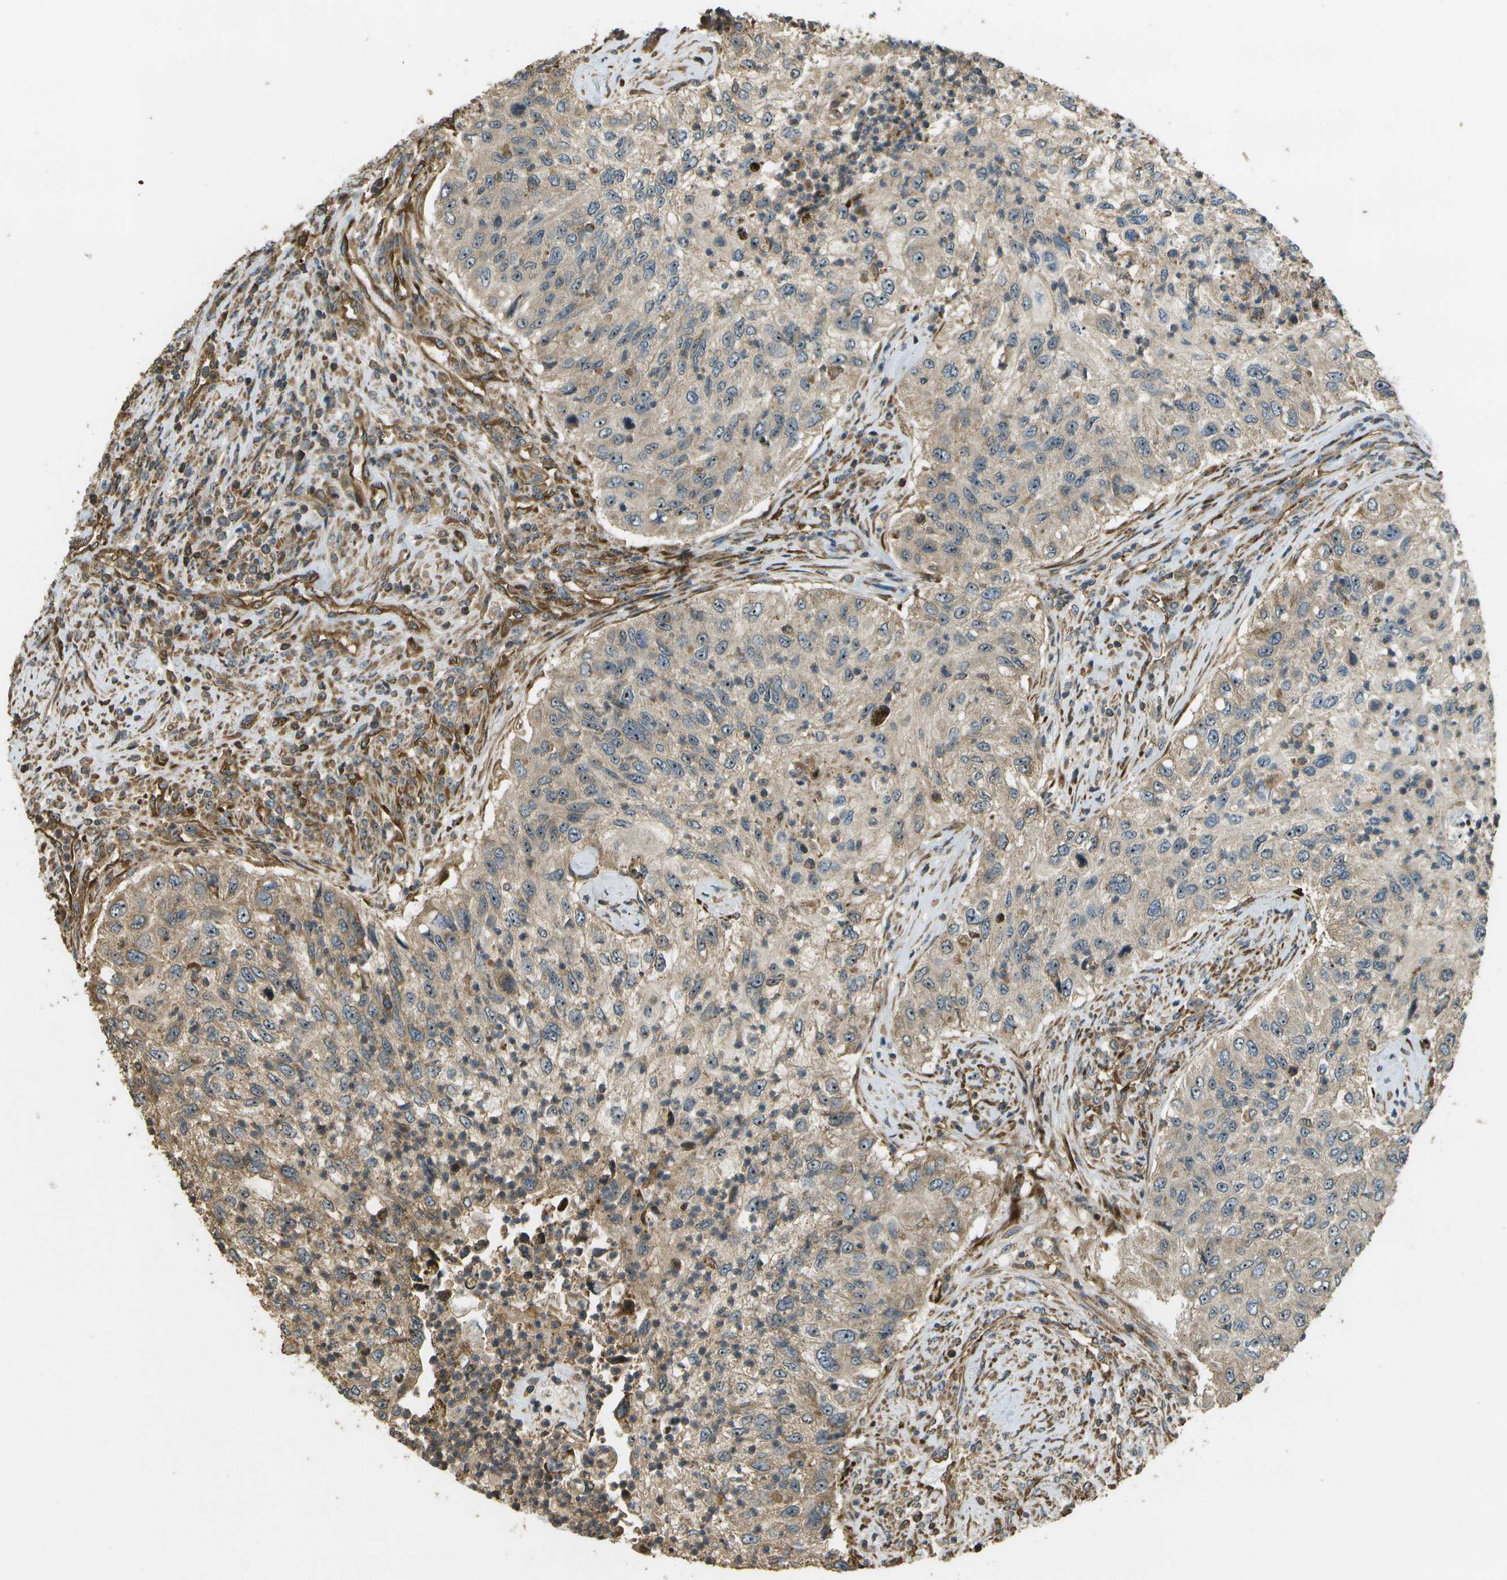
{"staining": {"intensity": "weak", "quantity": ">75%", "location": "cytoplasmic/membranous"}, "tissue": "urothelial cancer", "cell_type": "Tumor cells", "image_type": "cancer", "snomed": [{"axis": "morphology", "description": "Urothelial carcinoma, High grade"}, {"axis": "topography", "description": "Urinary bladder"}], "caption": "Protein staining by immunohistochemistry (IHC) exhibits weak cytoplasmic/membranous positivity in about >75% of tumor cells in urothelial carcinoma (high-grade).", "gene": "LRP12", "patient": {"sex": "female", "age": 60}}